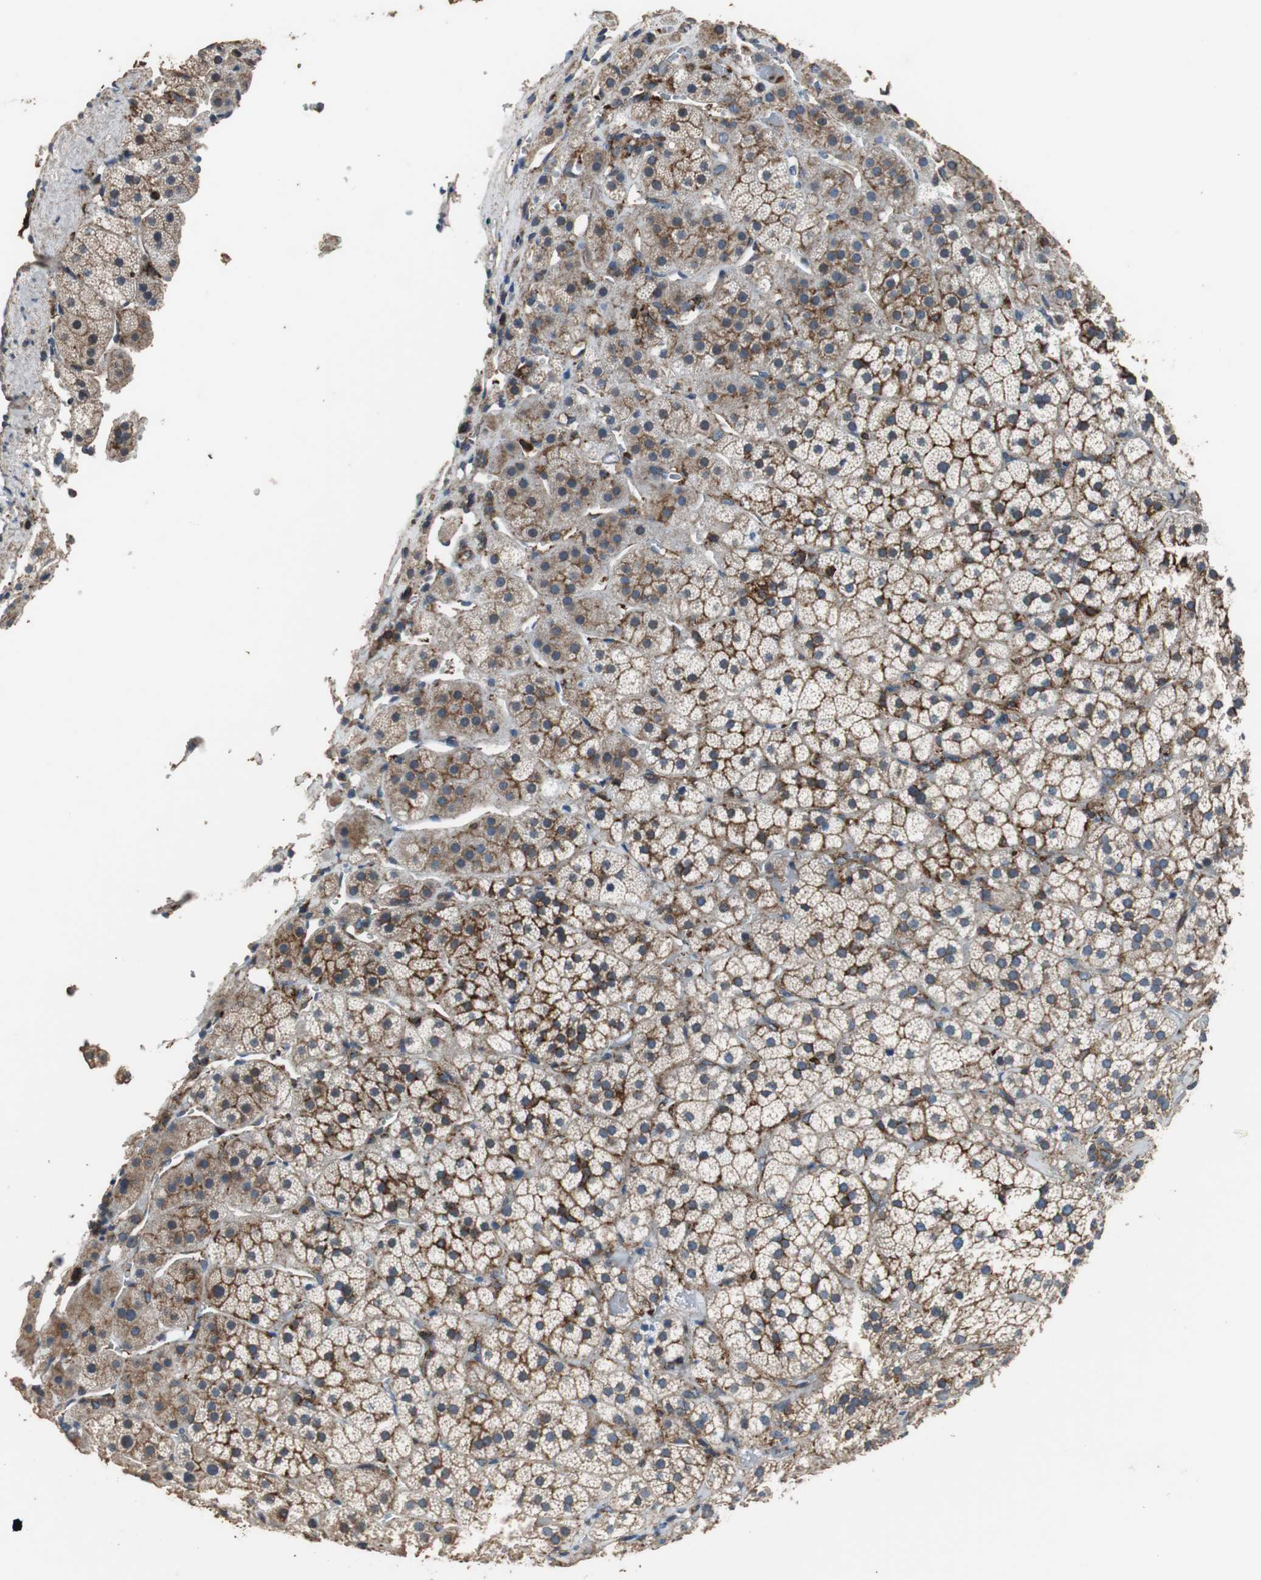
{"staining": {"intensity": "moderate", "quantity": ">75%", "location": "cytoplasmic/membranous"}, "tissue": "adrenal gland", "cell_type": "Glandular cells", "image_type": "normal", "snomed": [{"axis": "morphology", "description": "Normal tissue, NOS"}, {"axis": "topography", "description": "Adrenal gland"}], "caption": "Brown immunohistochemical staining in normal adrenal gland shows moderate cytoplasmic/membranous expression in approximately >75% of glandular cells. The protein is shown in brown color, while the nuclei are stained blue.", "gene": "PRKRA", "patient": {"sex": "female", "age": 44}}